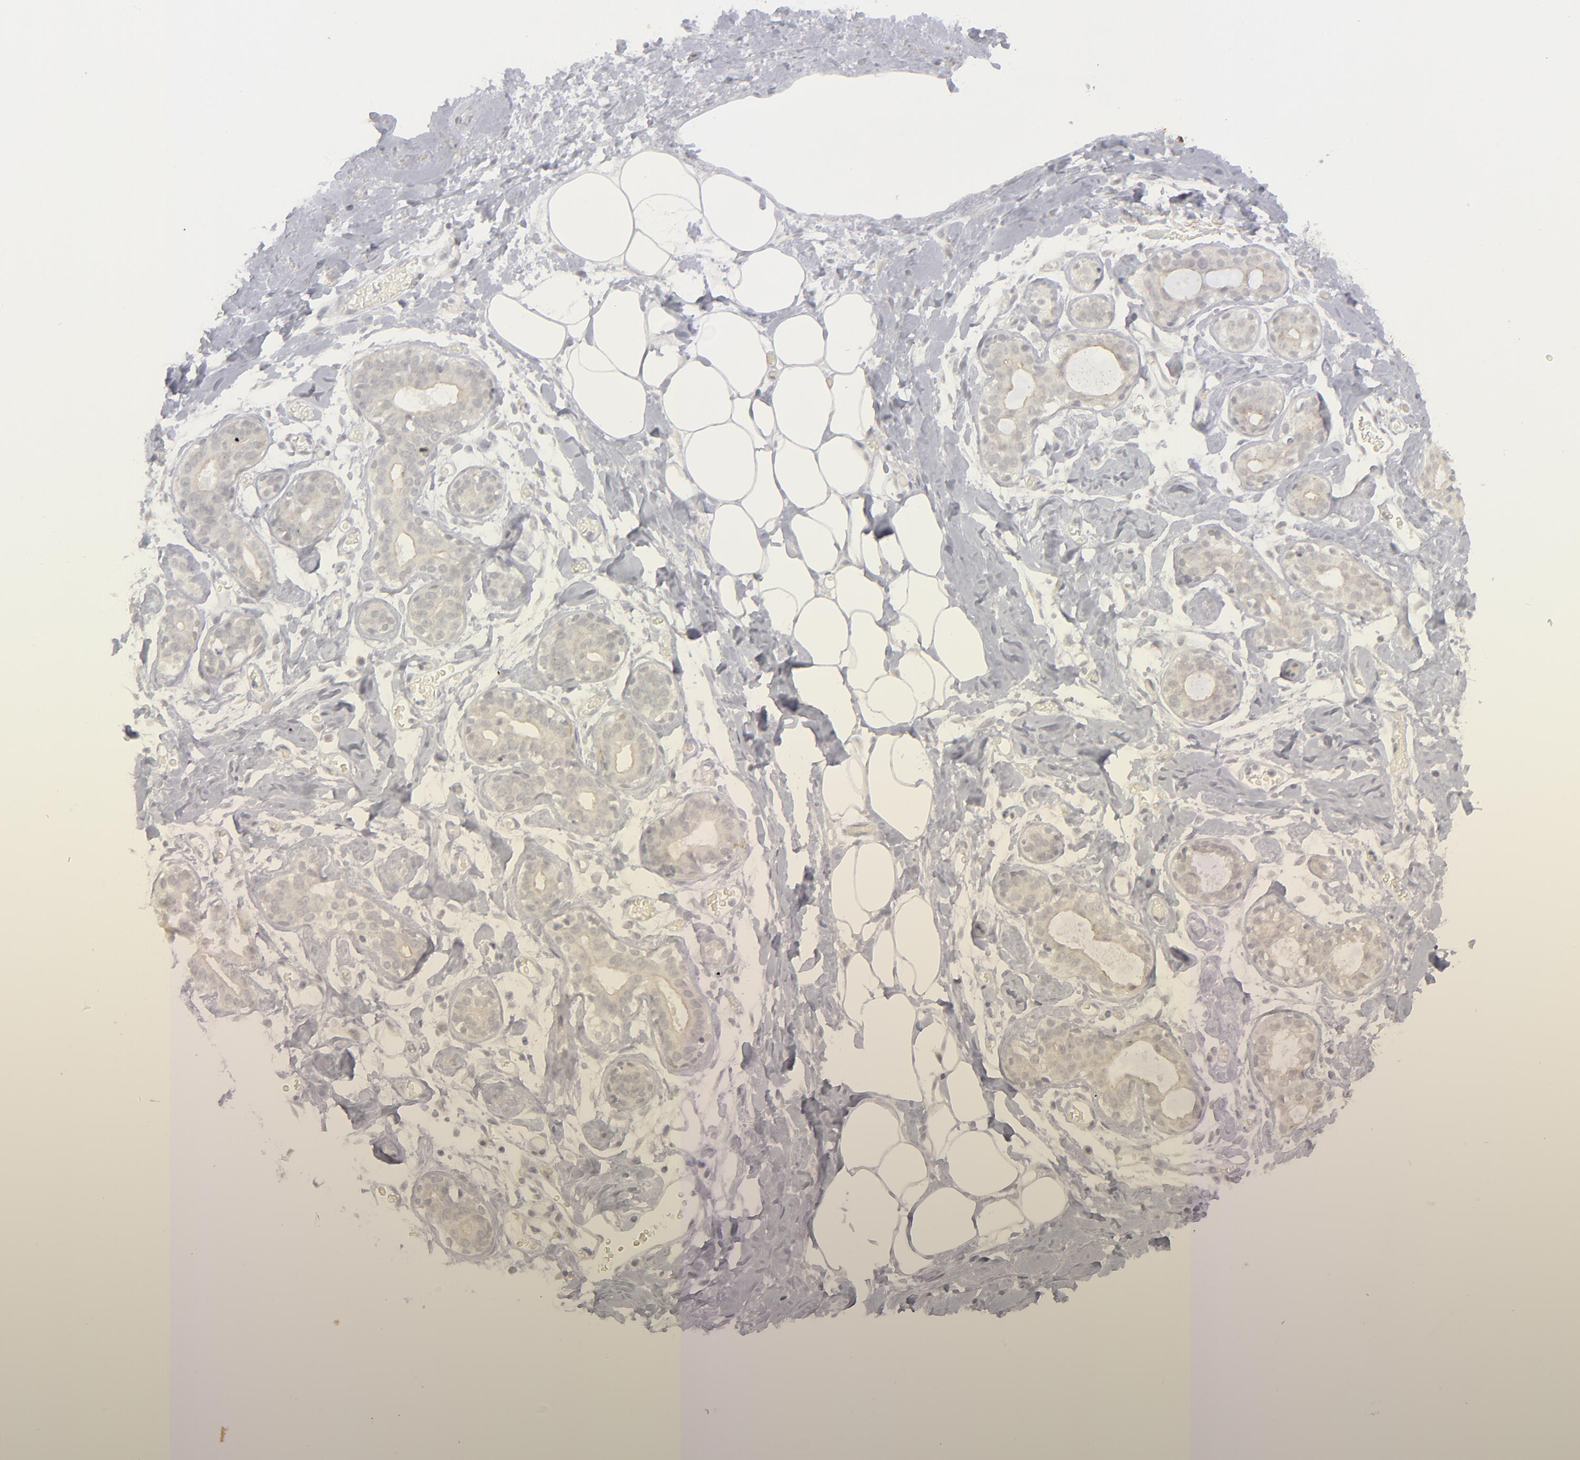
{"staining": {"intensity": "negative", "quantity": "none", "location": "none"}, "tissue": "breast", "cell_type": "Adipocytes", "image_type": "normal", "snomed": [{"axis": "morphology", "description": "Normal tissue, NOS"}, {"axis": "topography", "description": "Breast"}], "caption": "IHC of normal human breast exhibits no expression in adipocytes.", "gene": "KIAA1210", "patient": {"sex": "female", "age": 23}}